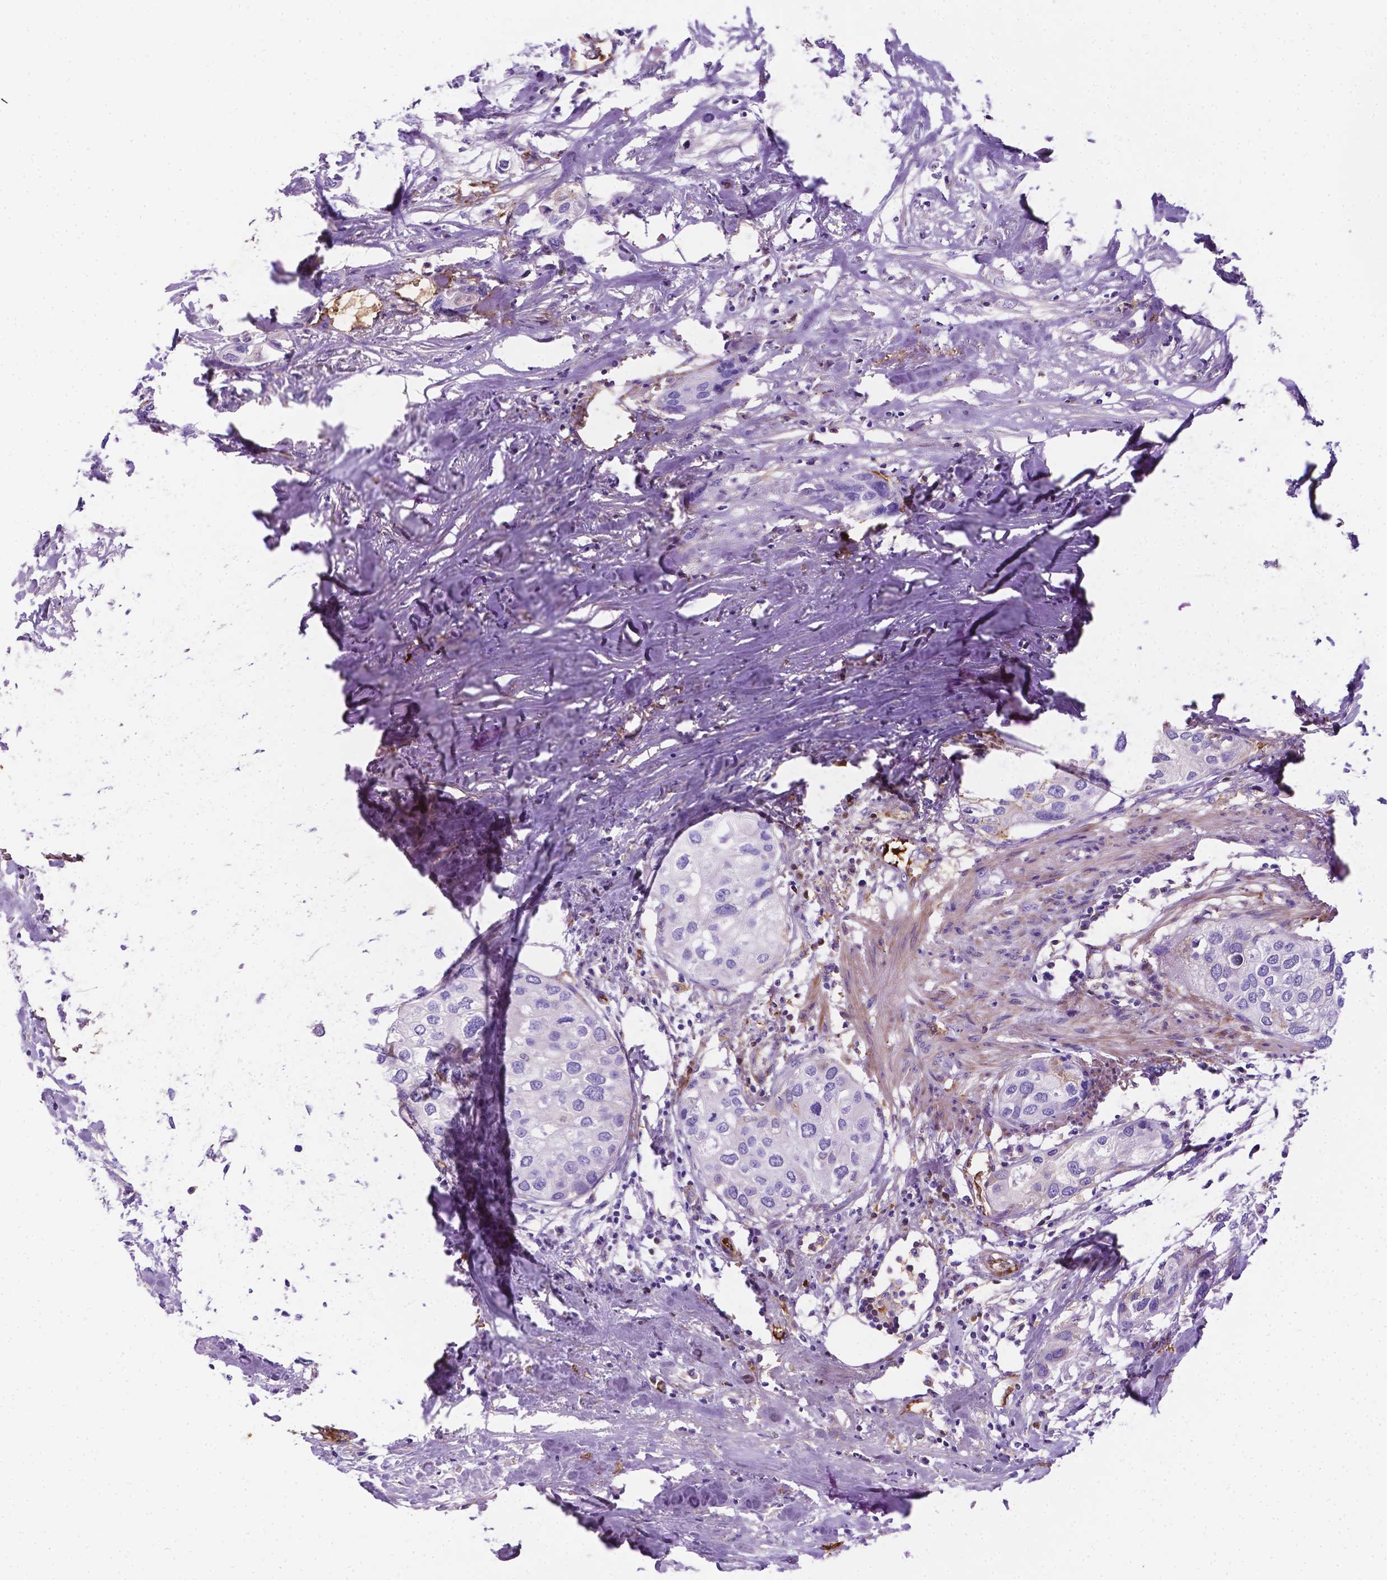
{"staining": {"intensity": "weak", "quantity": "<25%", "location": "cytoplasmic/membranous"}, "tissue": "urothelial cancer", "cell_type": "Tumor cells", "image_type": "cancer", "snomed": [{"axis": "morphology", "description": "Urothelial carcinoma, High grade"}, {"axis": "topography", "description": "Urinary bladder"}], "caption": "Urothelial carcinoma (high-grade) stained for a protein using immunohistochemistry exhibits no staining tumor cells.", "gene": "APOE", "patient": {"sex": "male", "age": 64}}